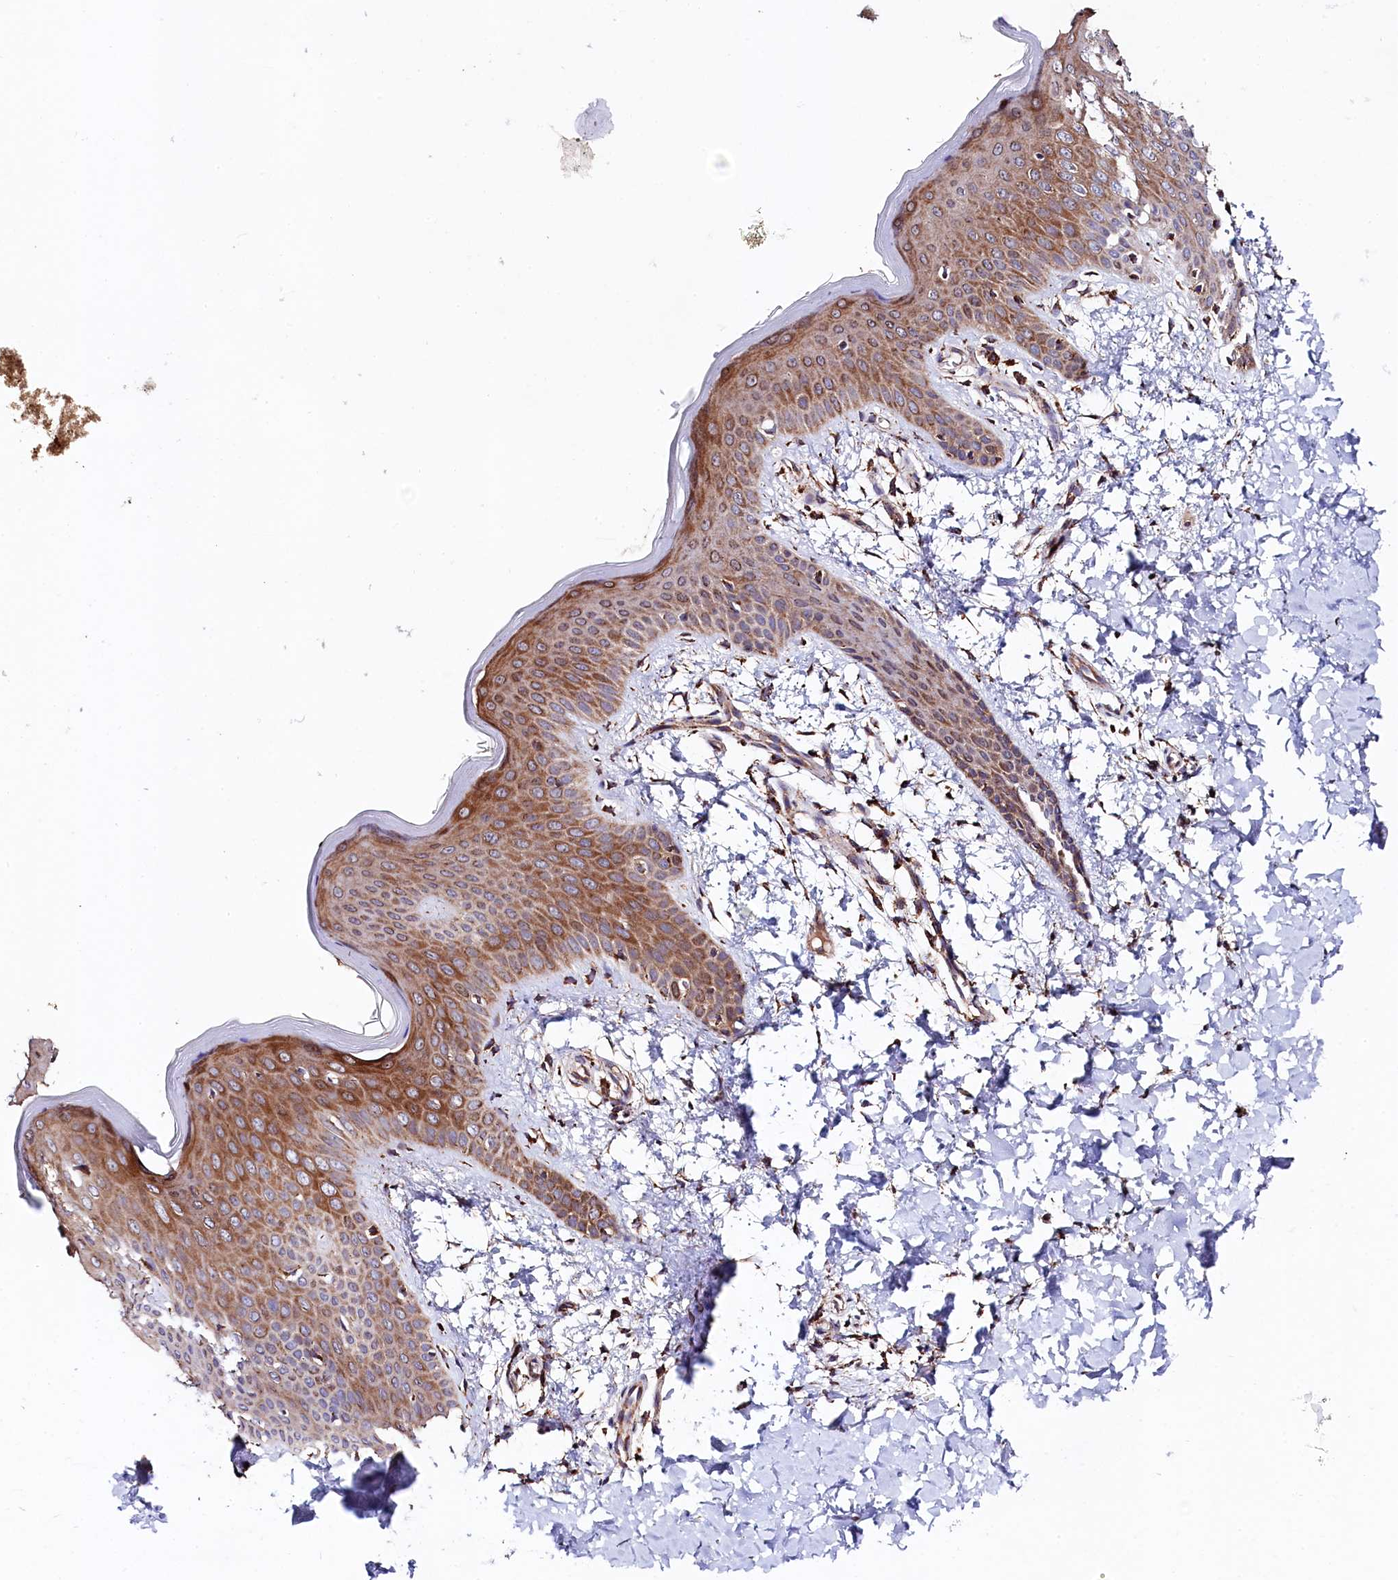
{"staining": {"intensity": "moderate", "quantity": ">75%", "location": "cytoplasmic/membranous"}, "tissue": "skin", "cell_type": "Fibroblasts", "image_type": "normal", "snomed": [{"axis": "morphology", "description": "Normal tissue, NOS"}, {"axis": "topography", "description": "Skin"}], "caption": "Approximately >75% of fibroblasts in benign human skin reveal moderate cytoplasmic/membranous protein expression as visualized by brown immunohistochemical staining.", "gene": "CLYBL", "patient": {"sex": "male", "age": 36}}